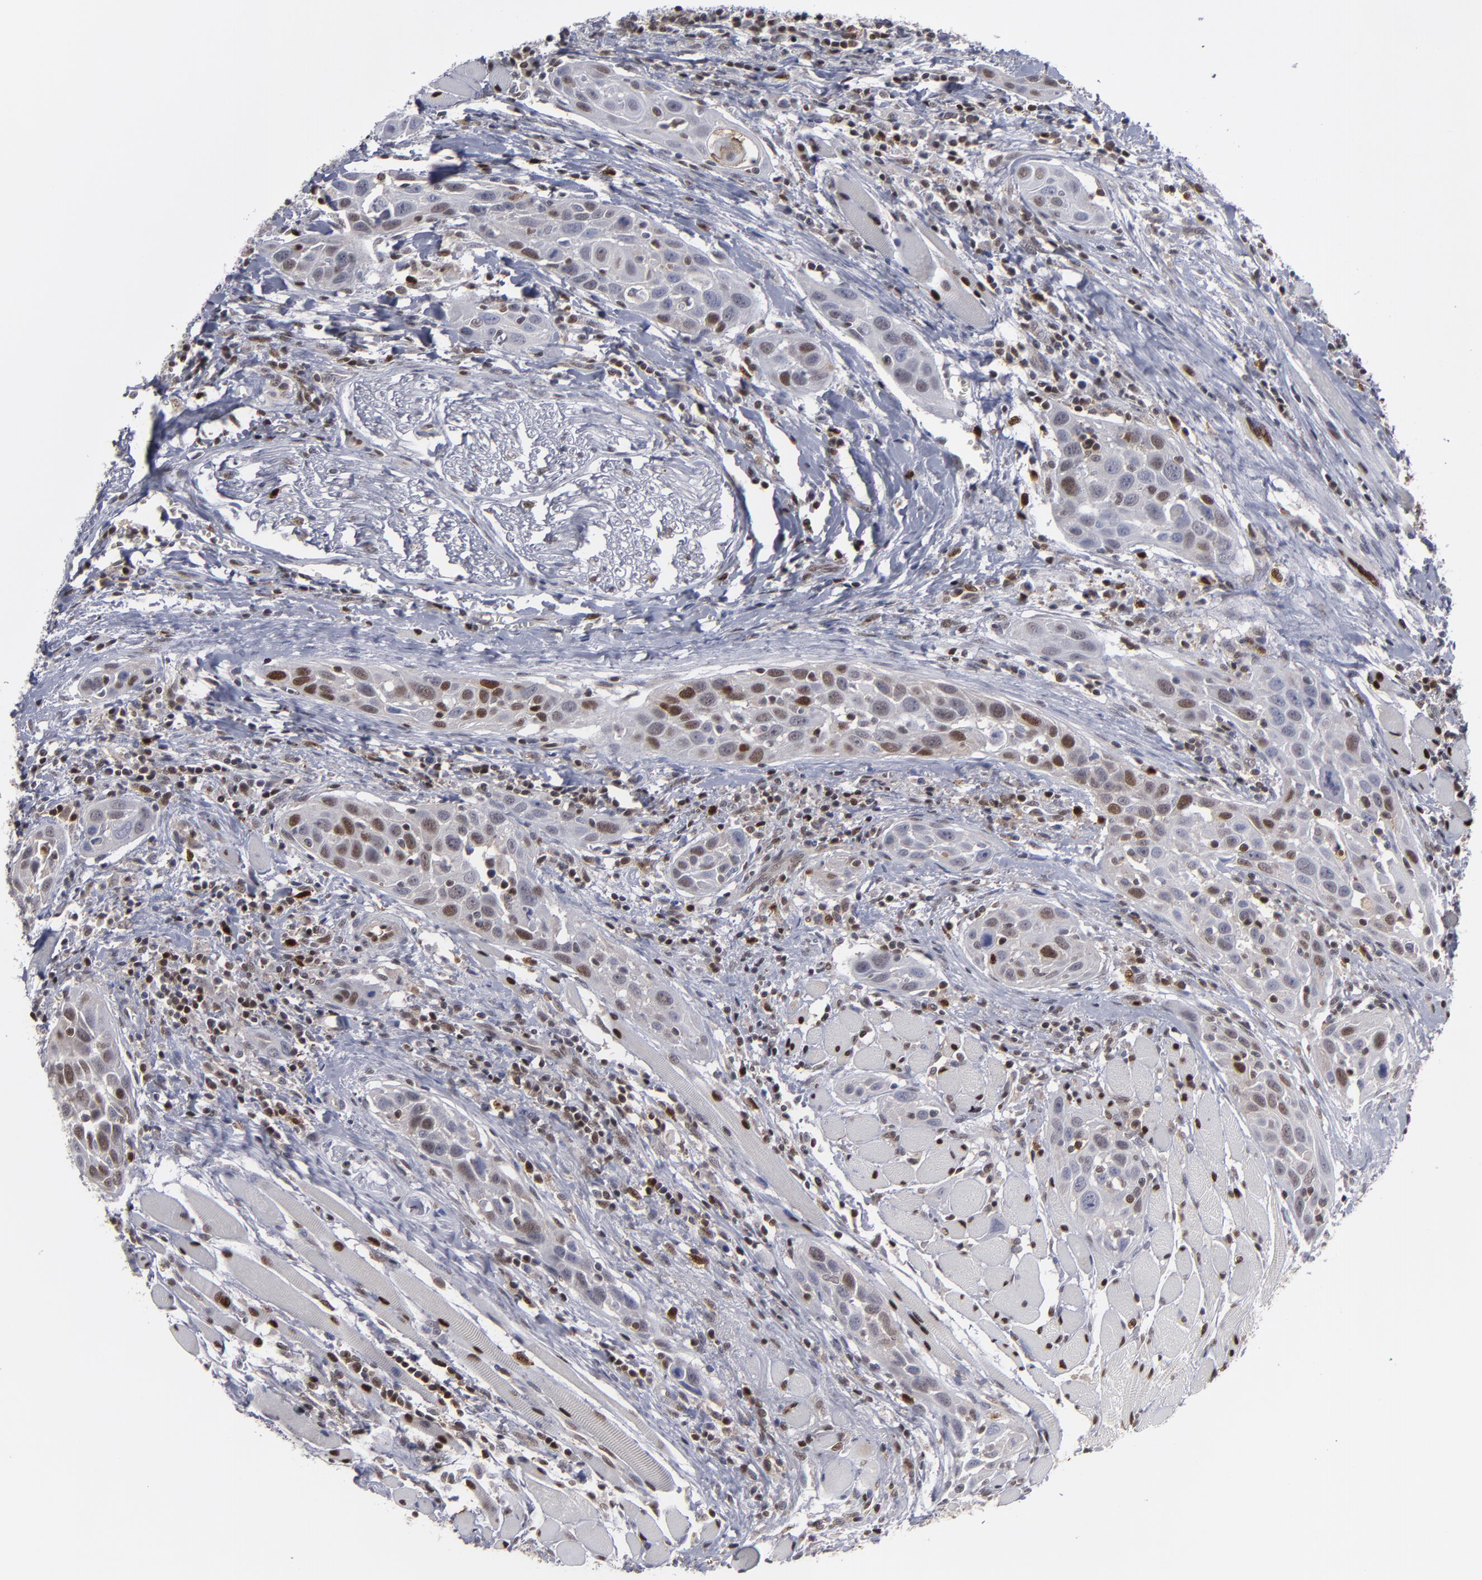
{"staining": {"intensity": "weak", "quantity": "<25%", "location": "cytoplasmic/membranous,nuclear"}, "tissue": "head and neck cancer", "cell_type": "Tumor cells", "image_type": "cancer", "snomed": [{"axis": "morphology", "description": "Squamous cell carcinoma, NOS"}, {"axis": "topography", "description": "Oral tissue"}, {"axis": "topography", "description": "Head-Neck"}], "caption": "Immunohistochemical staining of human head and neck cancer (squamous cell carcinoma) exhibits no significant positivity in tumor cells.", "gene": "GSR", "patient": {"sex": "female", "age": 50}}